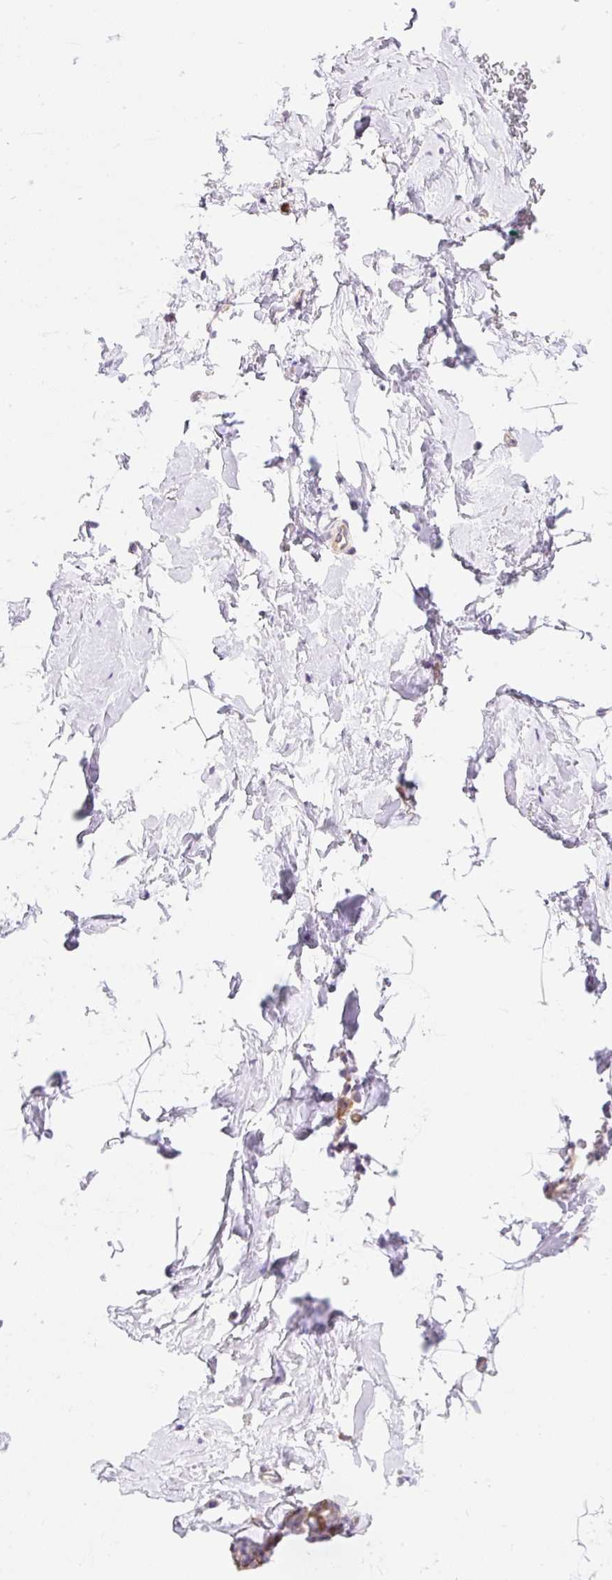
{"staining": {"intensity": "negative", "quantity": "none", "location": "none"}, "tissue": "breast", "cell_type": "Adipocytes", "image_type": "normal", "snomed": [{"axis": "morphology", "description": "Normal tissue, NOS"}, {"axis": "topography", "description": "Breast"}], "caption": "This is an immunohistochemistry (IHC) image of unremarkable breast. There is no staining in adipocytes.", "gene": "GPR45", "patient": {"sex": "female", "age": 32}}